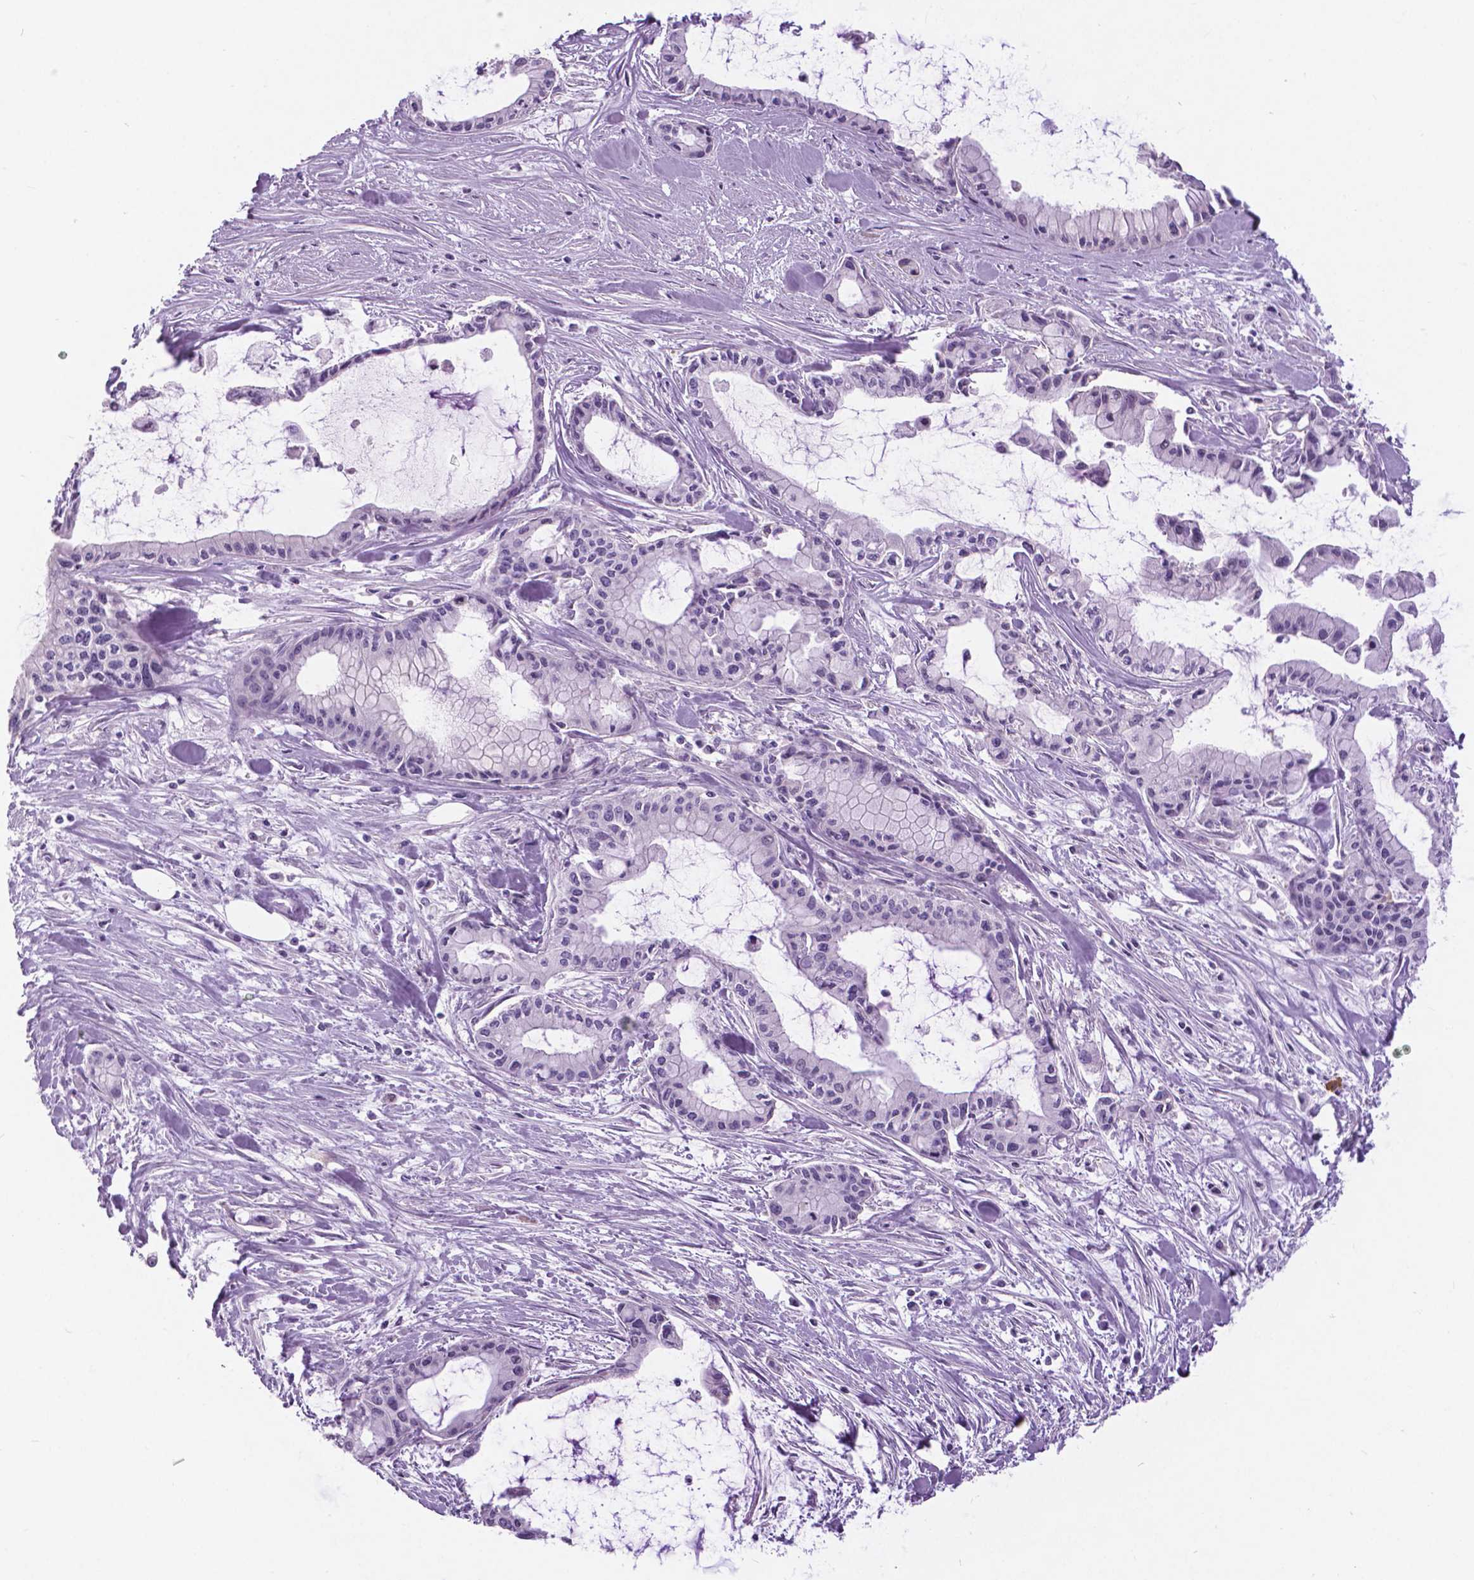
{"staining": {"intensity": "negative", "quantity": "none", "location": "none"}, "tissue": "pancreatic cancer", "cell_type": "Tumor cells", "image_type": "cancer", "snomed": [{"axis": "morphology", "description": "Adenocarcinoma, NOS"}, {"axis": "topography", "description": "Pancreas"}], "caption": "This is a histopathology image of immunohistochemistry staining of pancreatic cancer, which shows no expression in tumor cells.", "gene": "TP53TG5", "patient": {"sex": "male", "age": 48}}